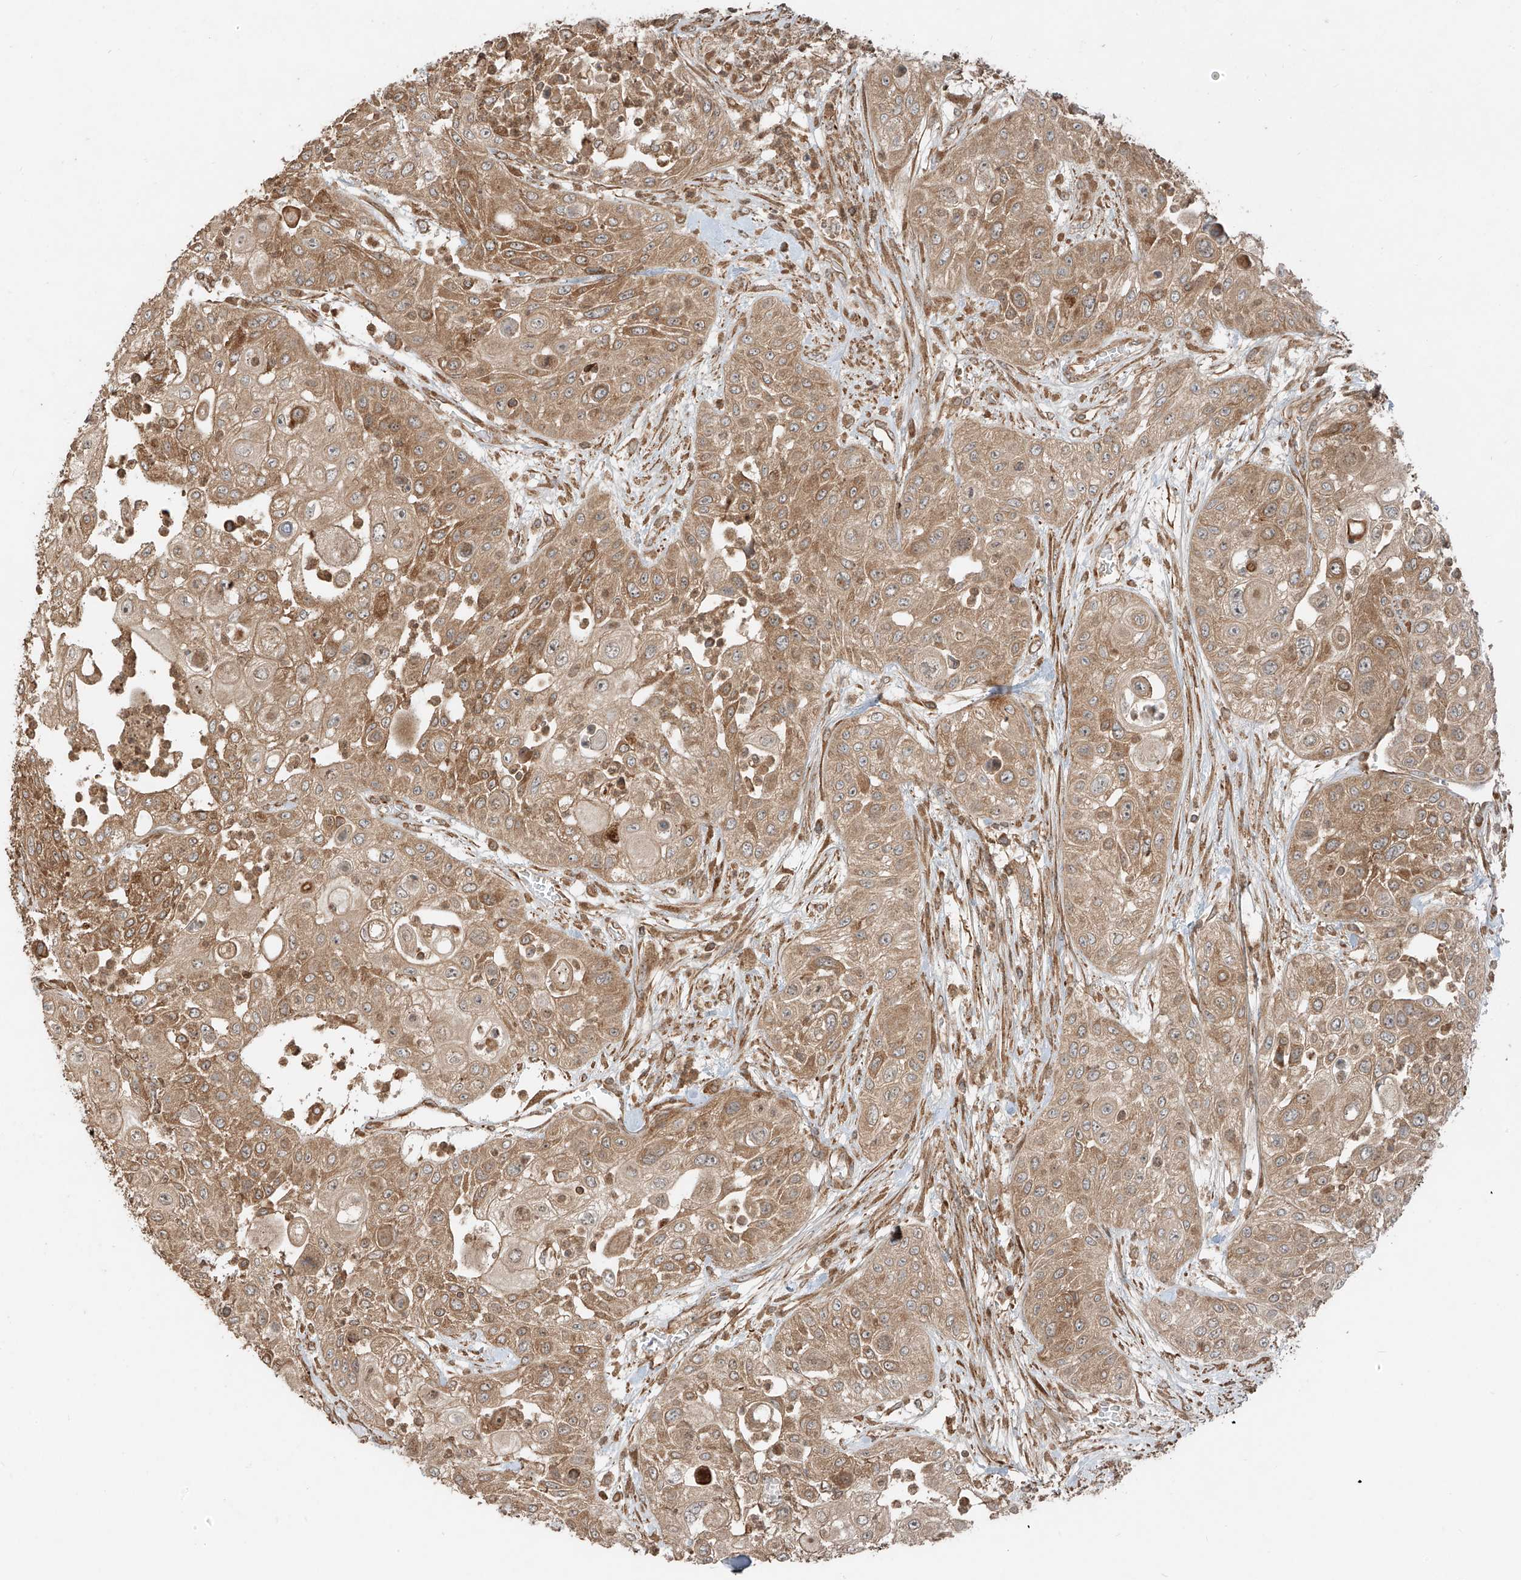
{"staining": {"intensity": "moderate", "quantity": ">75%", "location": "cytoplasmic/membranous"}, "tissue": "urothelial cancer", "cell_type": "Tumor cells", "image_type": "cancer", "snomed": [{"axis": "morphology", "description": "Urothelial carcinoma, High grade"}, {"axis": "topography", "description": "Urinary bladder"}], "caption": "IHC image of neoplastic tissue: human high-grade urothelial carcinoma stained using immunohistochemistry (IHC) reveals medium levels of moderate protein expression localized specifically in the cytoplasmic/membranous of tumor cells, appearing as a cytoplasmic/membranous brown color.", "gene": "ANKZF1", "patient": {"sex": "female", "age": 79}}